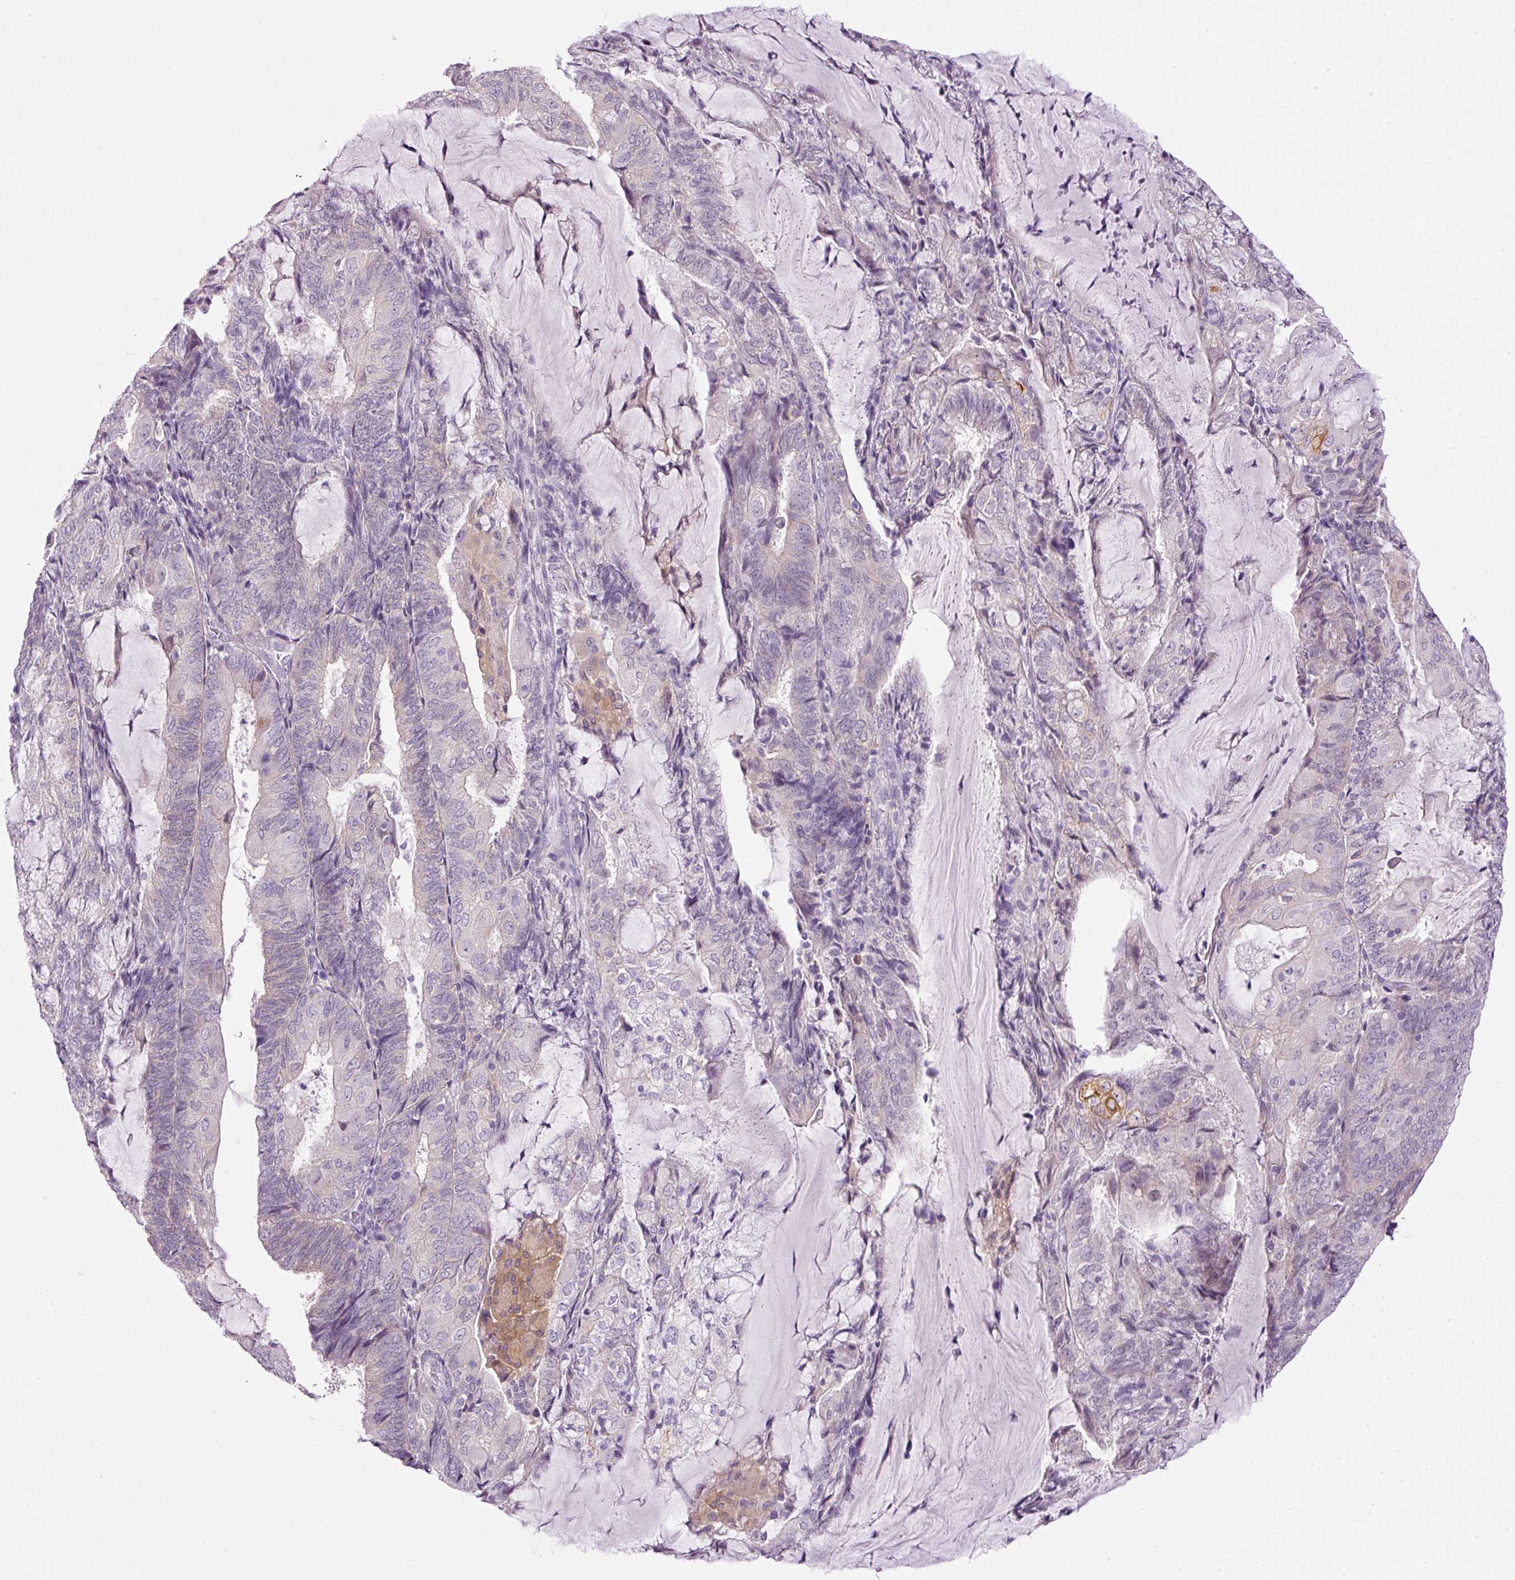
{"staining": {"intensity": "negative", "quantity": "none", "location": "none"}, "tissue": "endometrial cancer", "cell_type": "Tumor cells", "image_type": "cancer", "snomed": [{"axis": "morphology", "description": "Adenocarcinoma, NOS"}, {"axis": "topography", "description": "Endometrium"}], "caption": "The histopathology image shows no staining of tumor cells in endometrial cancer (adenocarcinoma).", "gene": "SRC", "patient": {"sex": "female", "age": 81}}